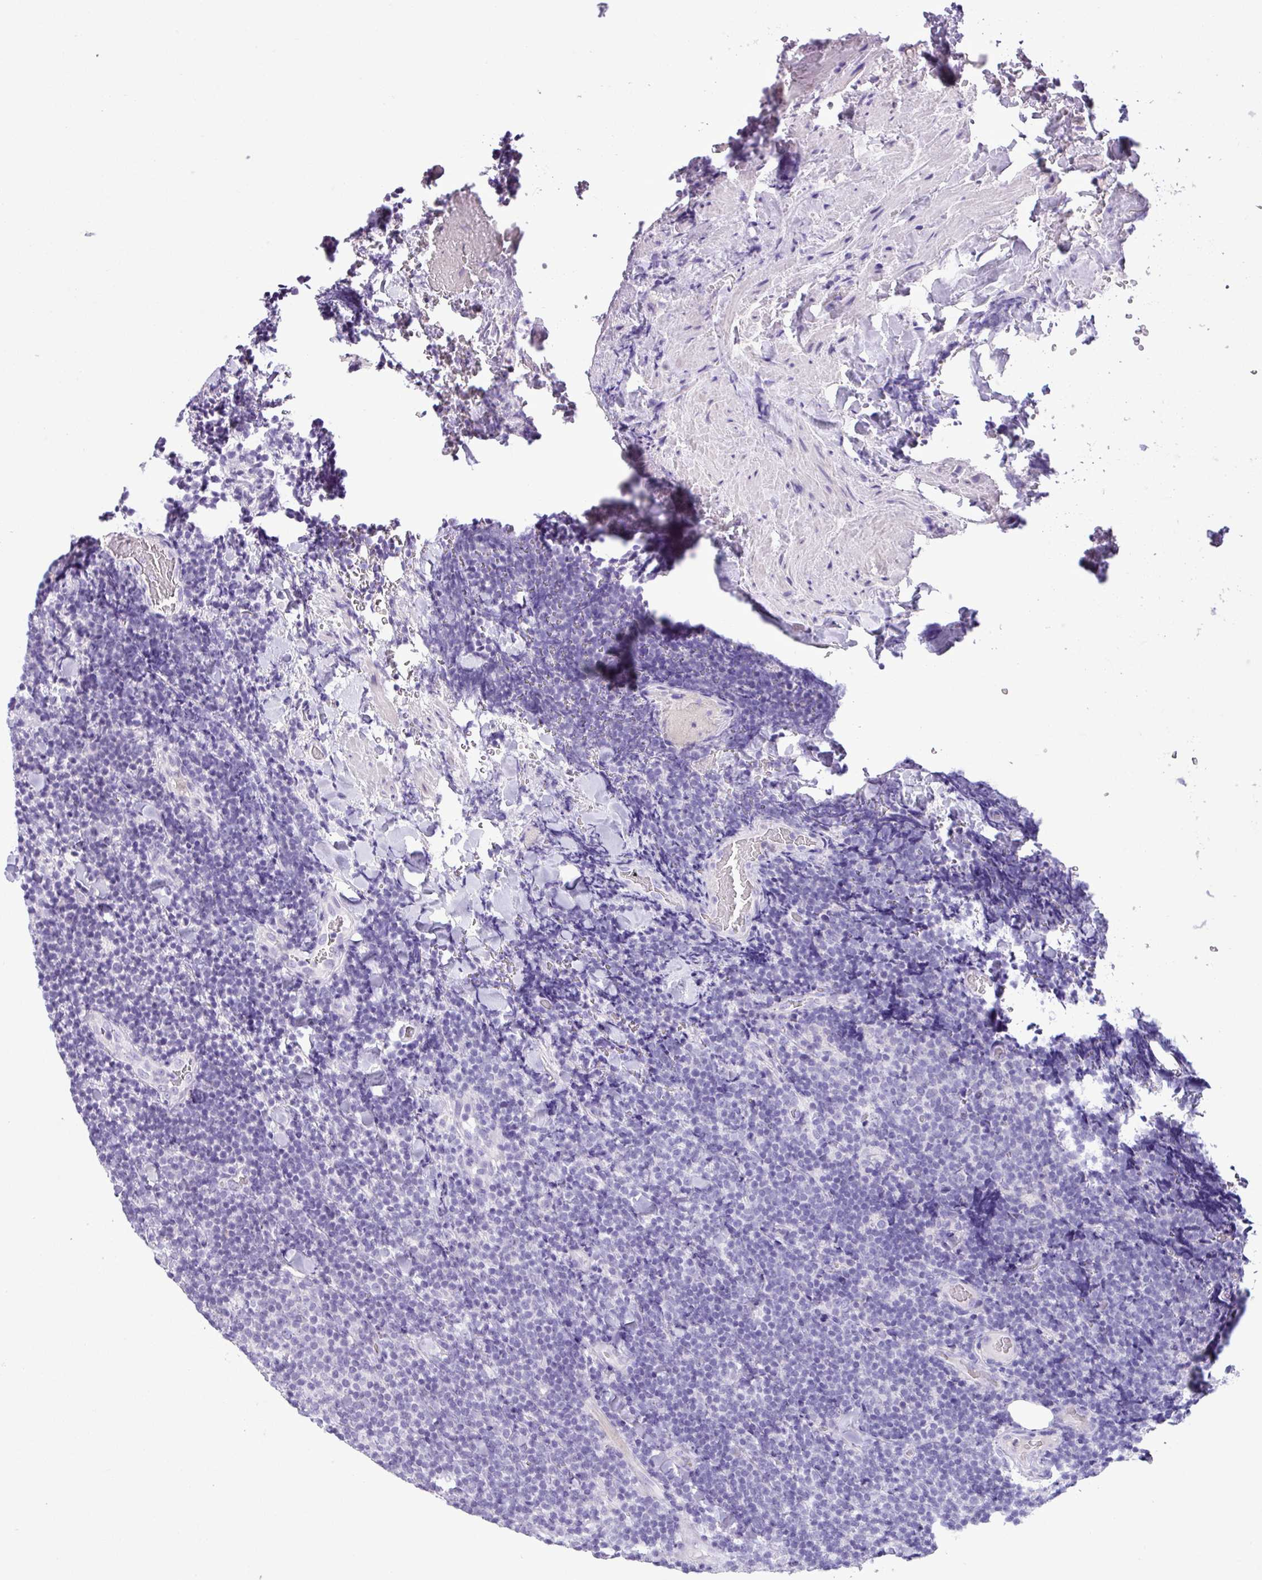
{"staining": {"intensity": "negative", "quantity": "none", "location": "none"}, "tissue": "lymphoma", "cell_type": "Tumor cells", "image_type": "cancer", "snomed": [{"axis": "morphology", "description": "Malignant lymphoma, non-Hodgkin's type, Low grade"}, {"axis": "topography", "description": "Lymph node"}], "caption": "This is an IHC photomicrograph of human low-grade malignant lymphoma, non-Hodgkin's type. There is no positivity in tumor cells.", "gene": "CYSTM1", "patient": {"sex": "male", "age": 66}}